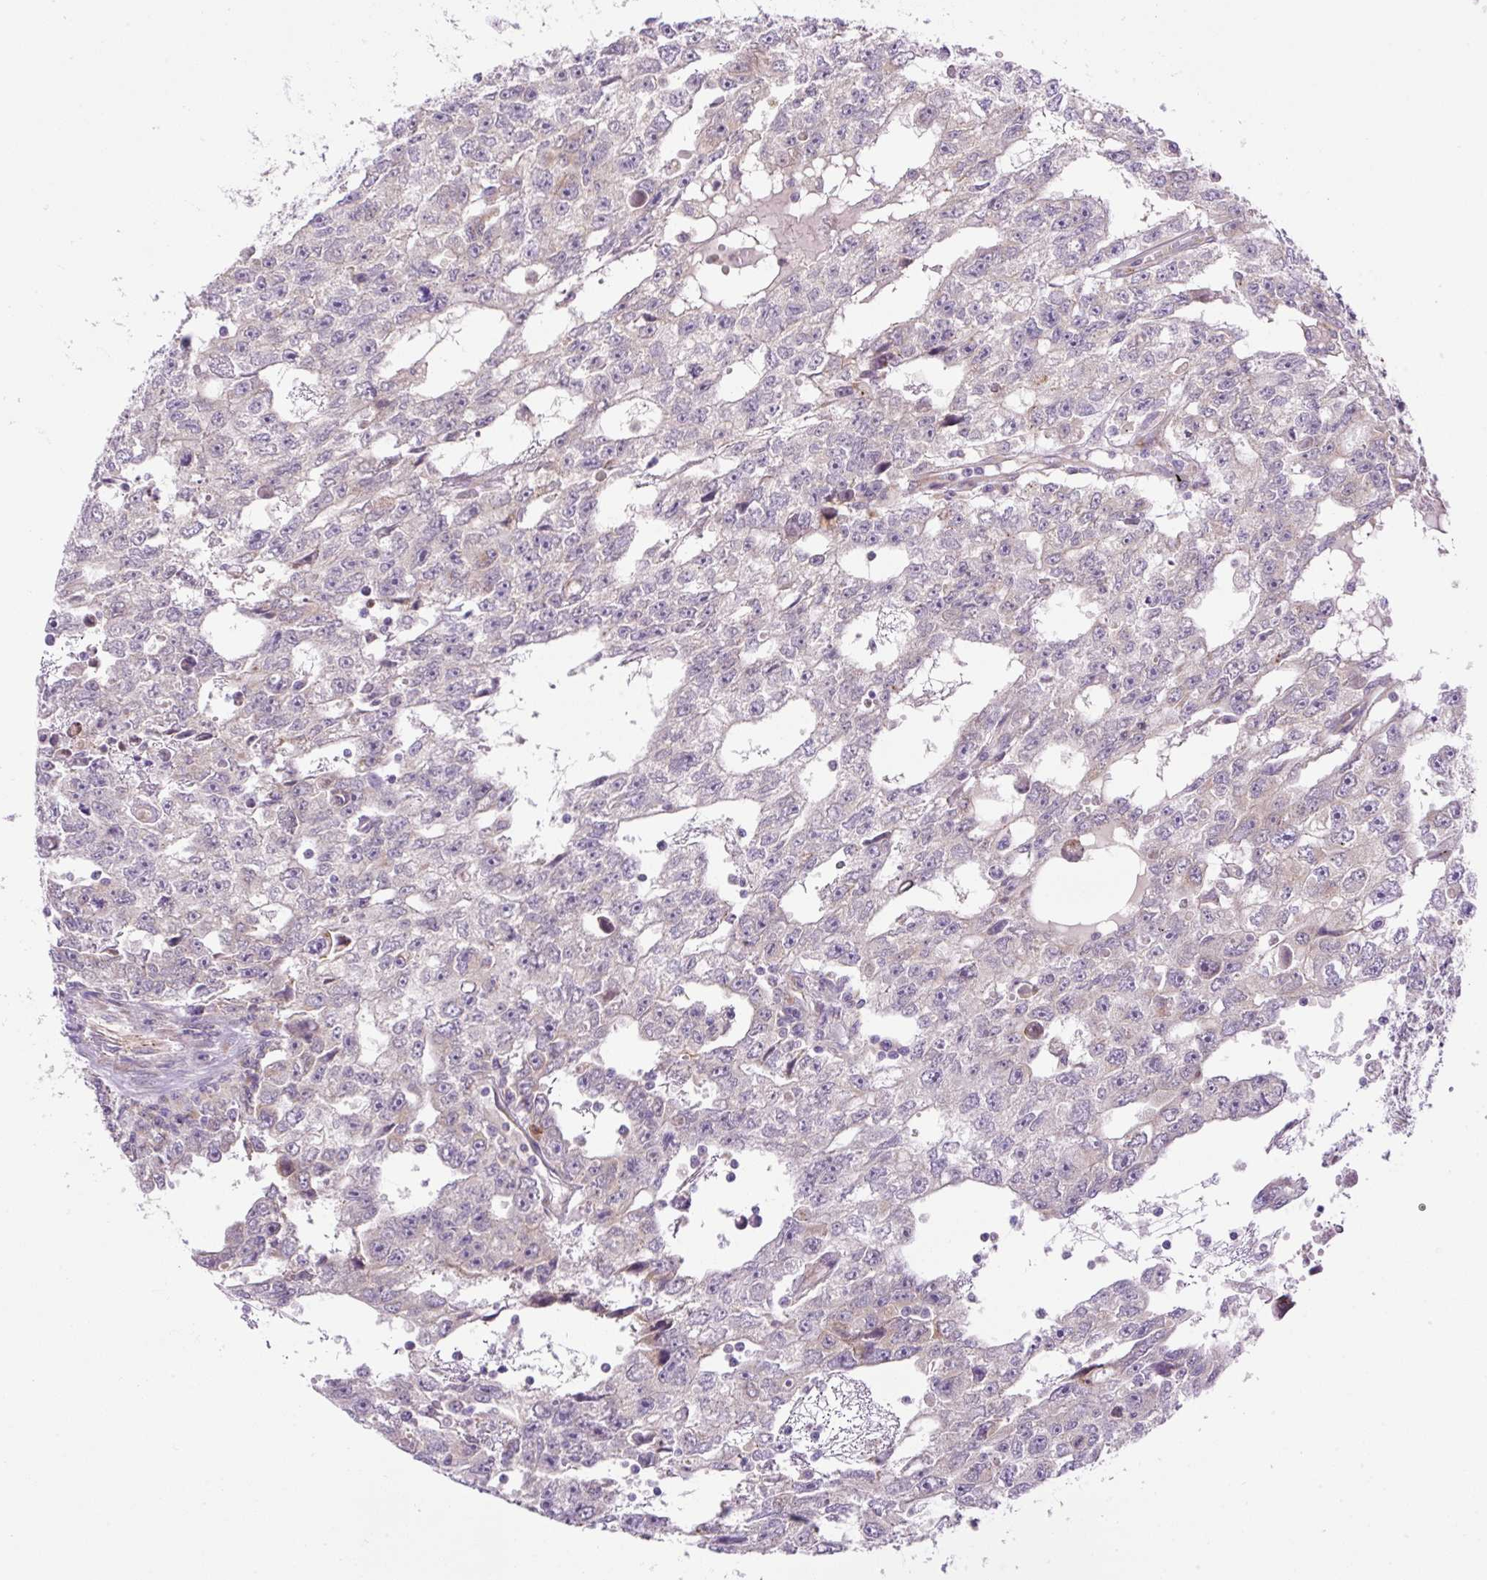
{"staining": {"intensity": "negative", "quantity": "none", "location": "none"}, "tissue": "testis cancer", "cell_type": "Tumor cells", "image_type": "cancer", "snomed": [{"axis": "morphology", "description": "Carcinoma, Embryonal, NOS"}, {"axis": "topography", "description": "Testis"}], "caption": "Testis embryonal carcinoma was stained to show a protein in brown. There is no significant positivity in tumor cells. (DAB immunohistochemistry (IHC) with hematoxylin counter stain).", "gene": "POFUT1", "patient": {"sex": "male", "age": 20}}